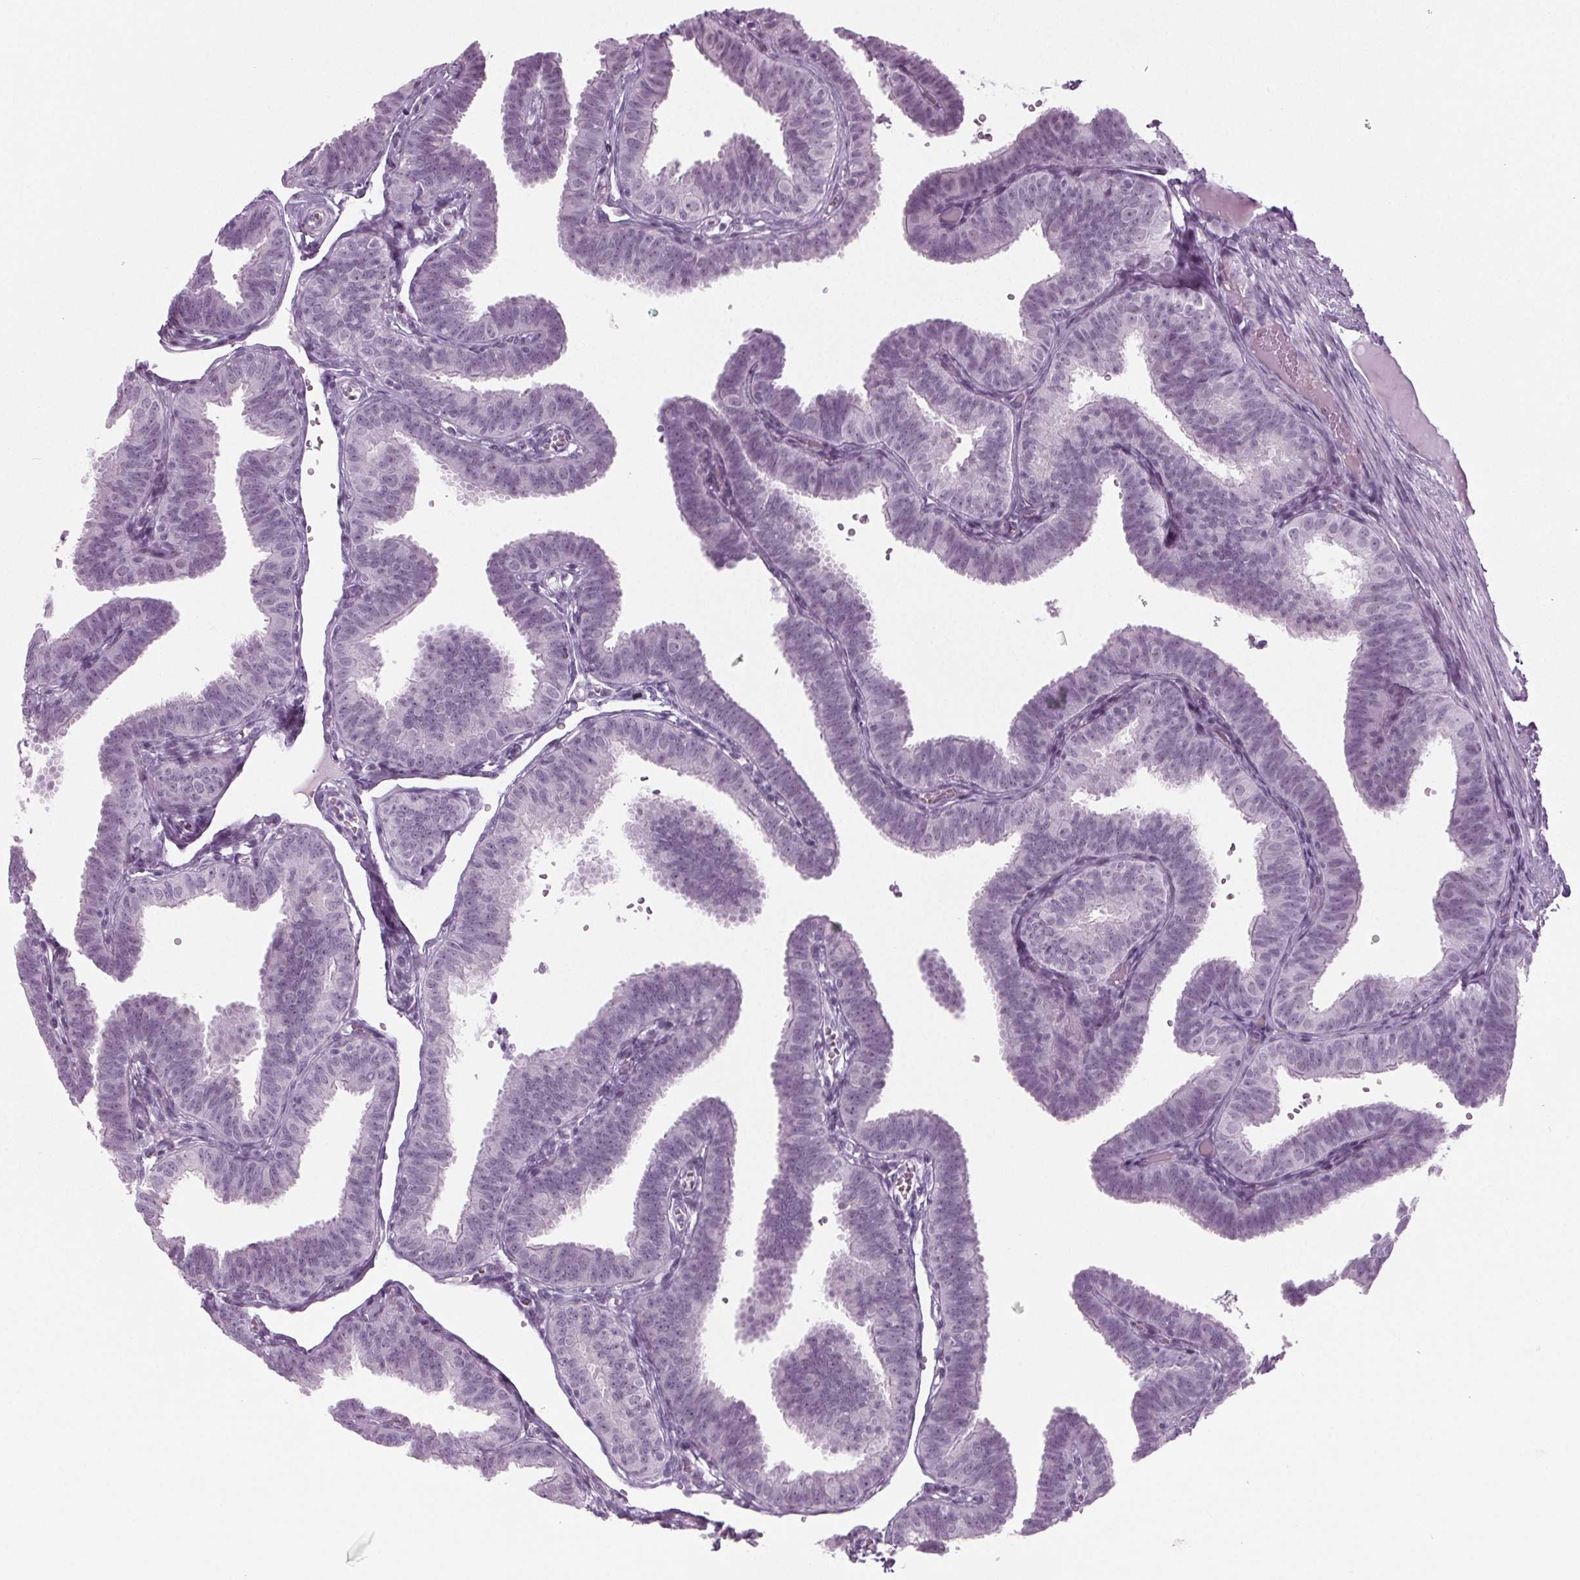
{"staining": {"intensity": "negative", "quantity": "none", "location": "none"}, "tissue": "fallopian tube", "cell_type": "Glandular cells", "image_type": "normal", "snomed": [{"axis": "morphology", "description": "Normal tissue, NOS"}, {"axis": "topography", "description": "Fallopian tube"}], "caption": "High magnification brightfield microscopy of normal fallopian tube stained with DAB (3,3'-diaminobenzidine) (brown) and counterstained with hematoxylin (blue): glandular cells show no significant staining.", "gene": "IGF2BP1", "patient": {"sex": "female", "age": 25}}